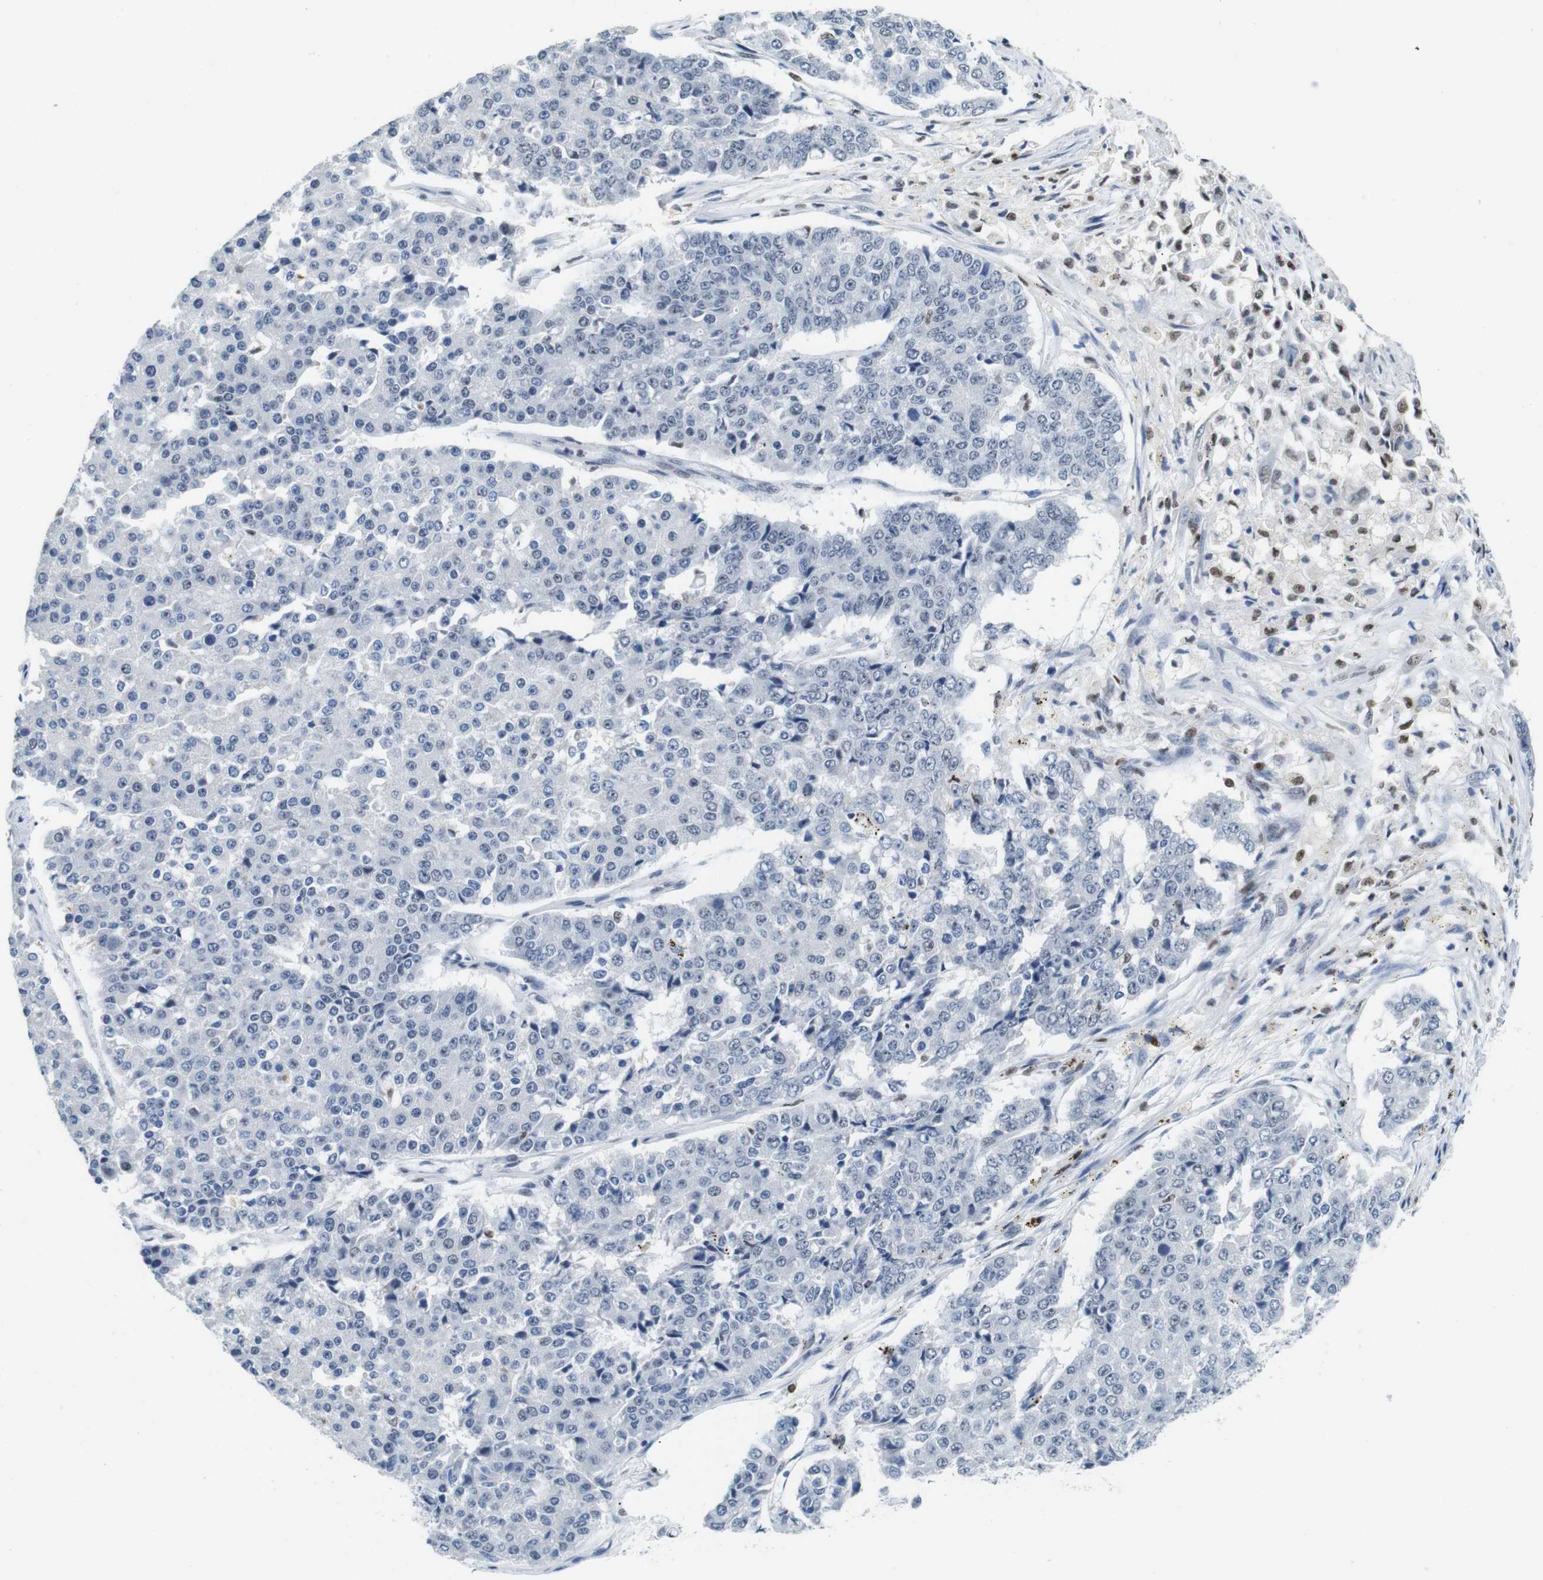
{"staining": {"intensity": "negative", "quantity": "none", "location": "none"}, "tissue": "pancreatic cancer", "cell_type": "Tumor cells", "image_type": "cancer", "snomed": [{"axis": "morphology", "description": "Adenocarcinoma, NOS"}, {"axis": "topography", "description": "Pancreas"}], "caption": "The micrograph reveals no staining of tumor cells in adenocarcinoma (pancreatic).", "gene": "IRF8", "patient": {"sex": "male", "age": 50}}